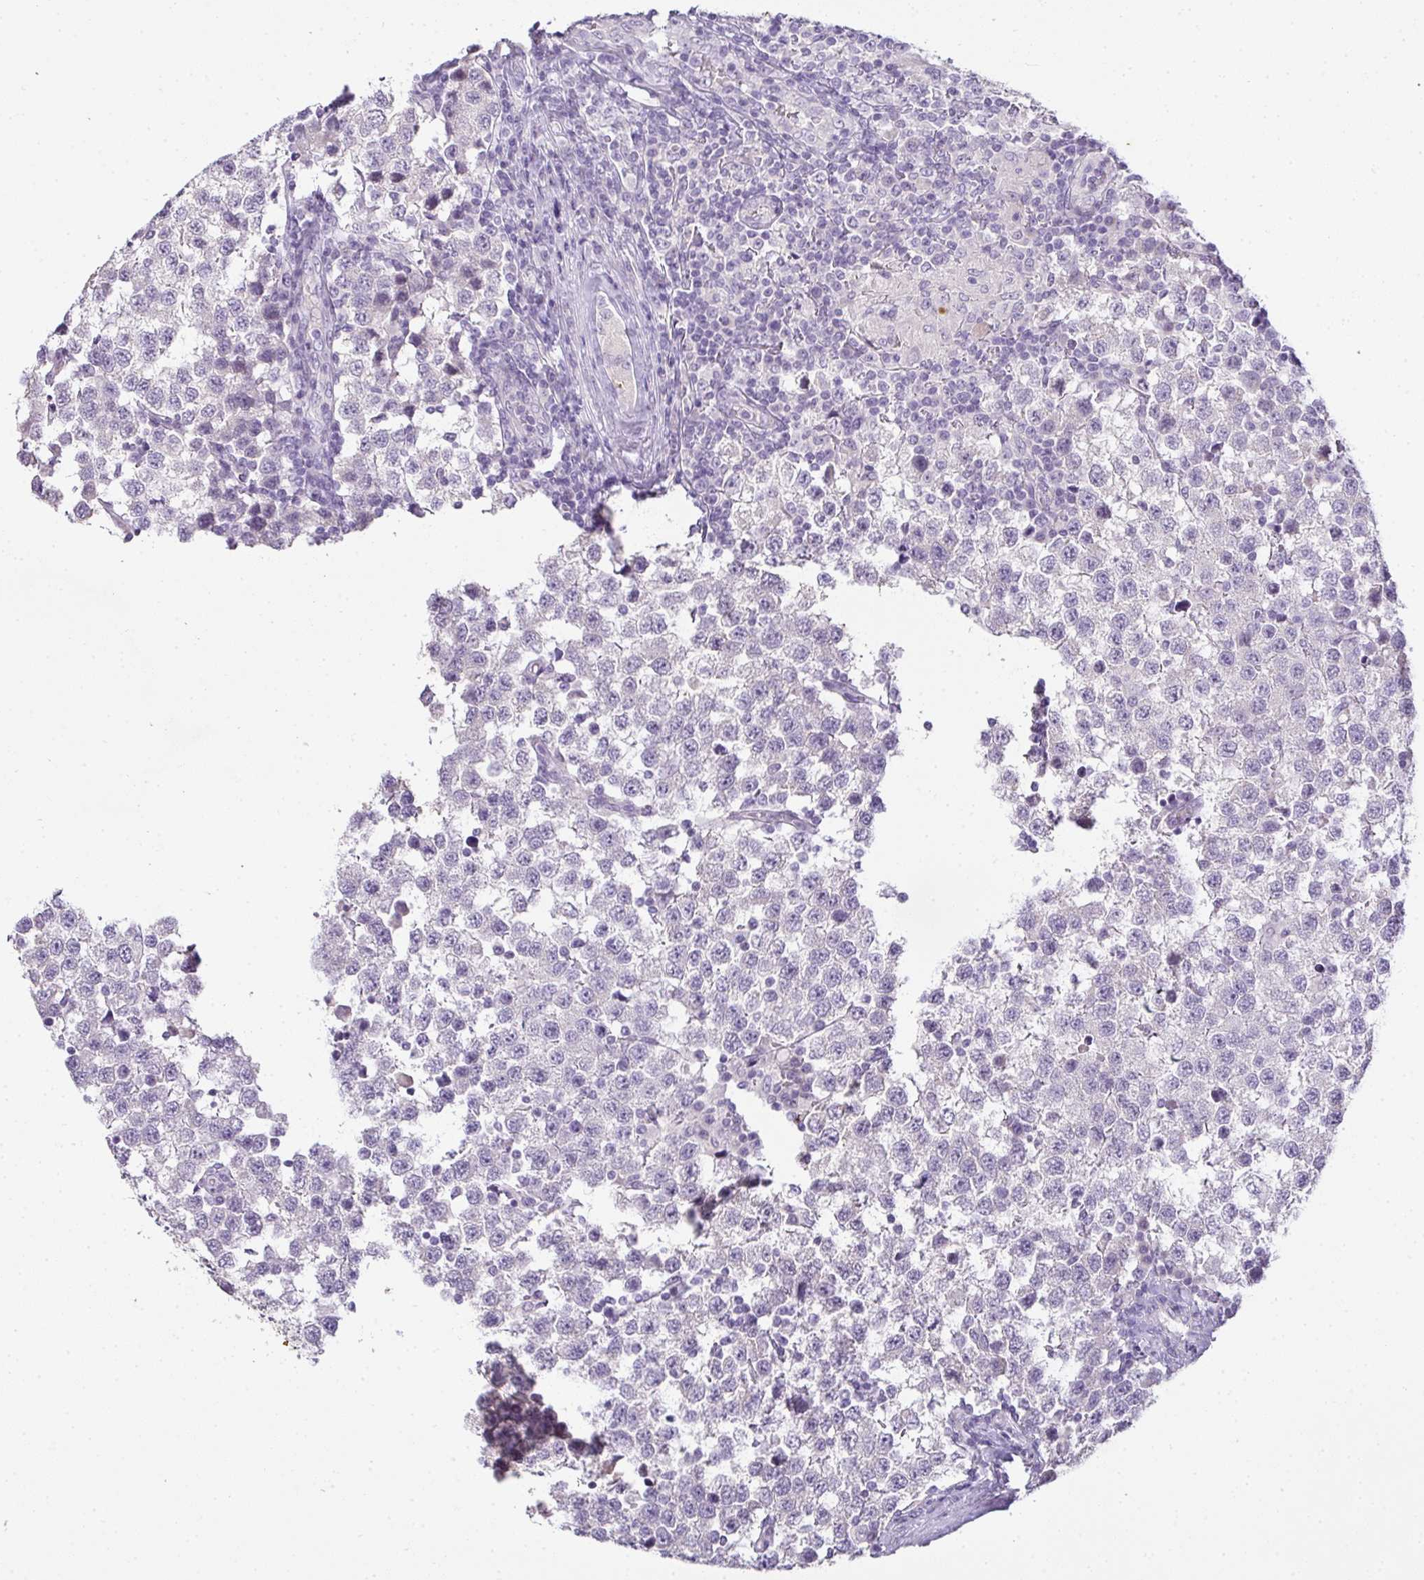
{"staining": {"intensity": "negative", "quantity": "none", "location": "none"}, "tissue": "testis cancer", "cell_type": "Tumor cells", "image_type": "cancer", "snomed": [{"axis": "morphology", "description": "Seminoma, NOS"}, {"axis": "topography", "description": "Testis"}], "caption": "Tumor cells show no significant expression in seminoma (testis).", "gene": "CMPK1", "patient": {"sex": "male", "age": 34}}